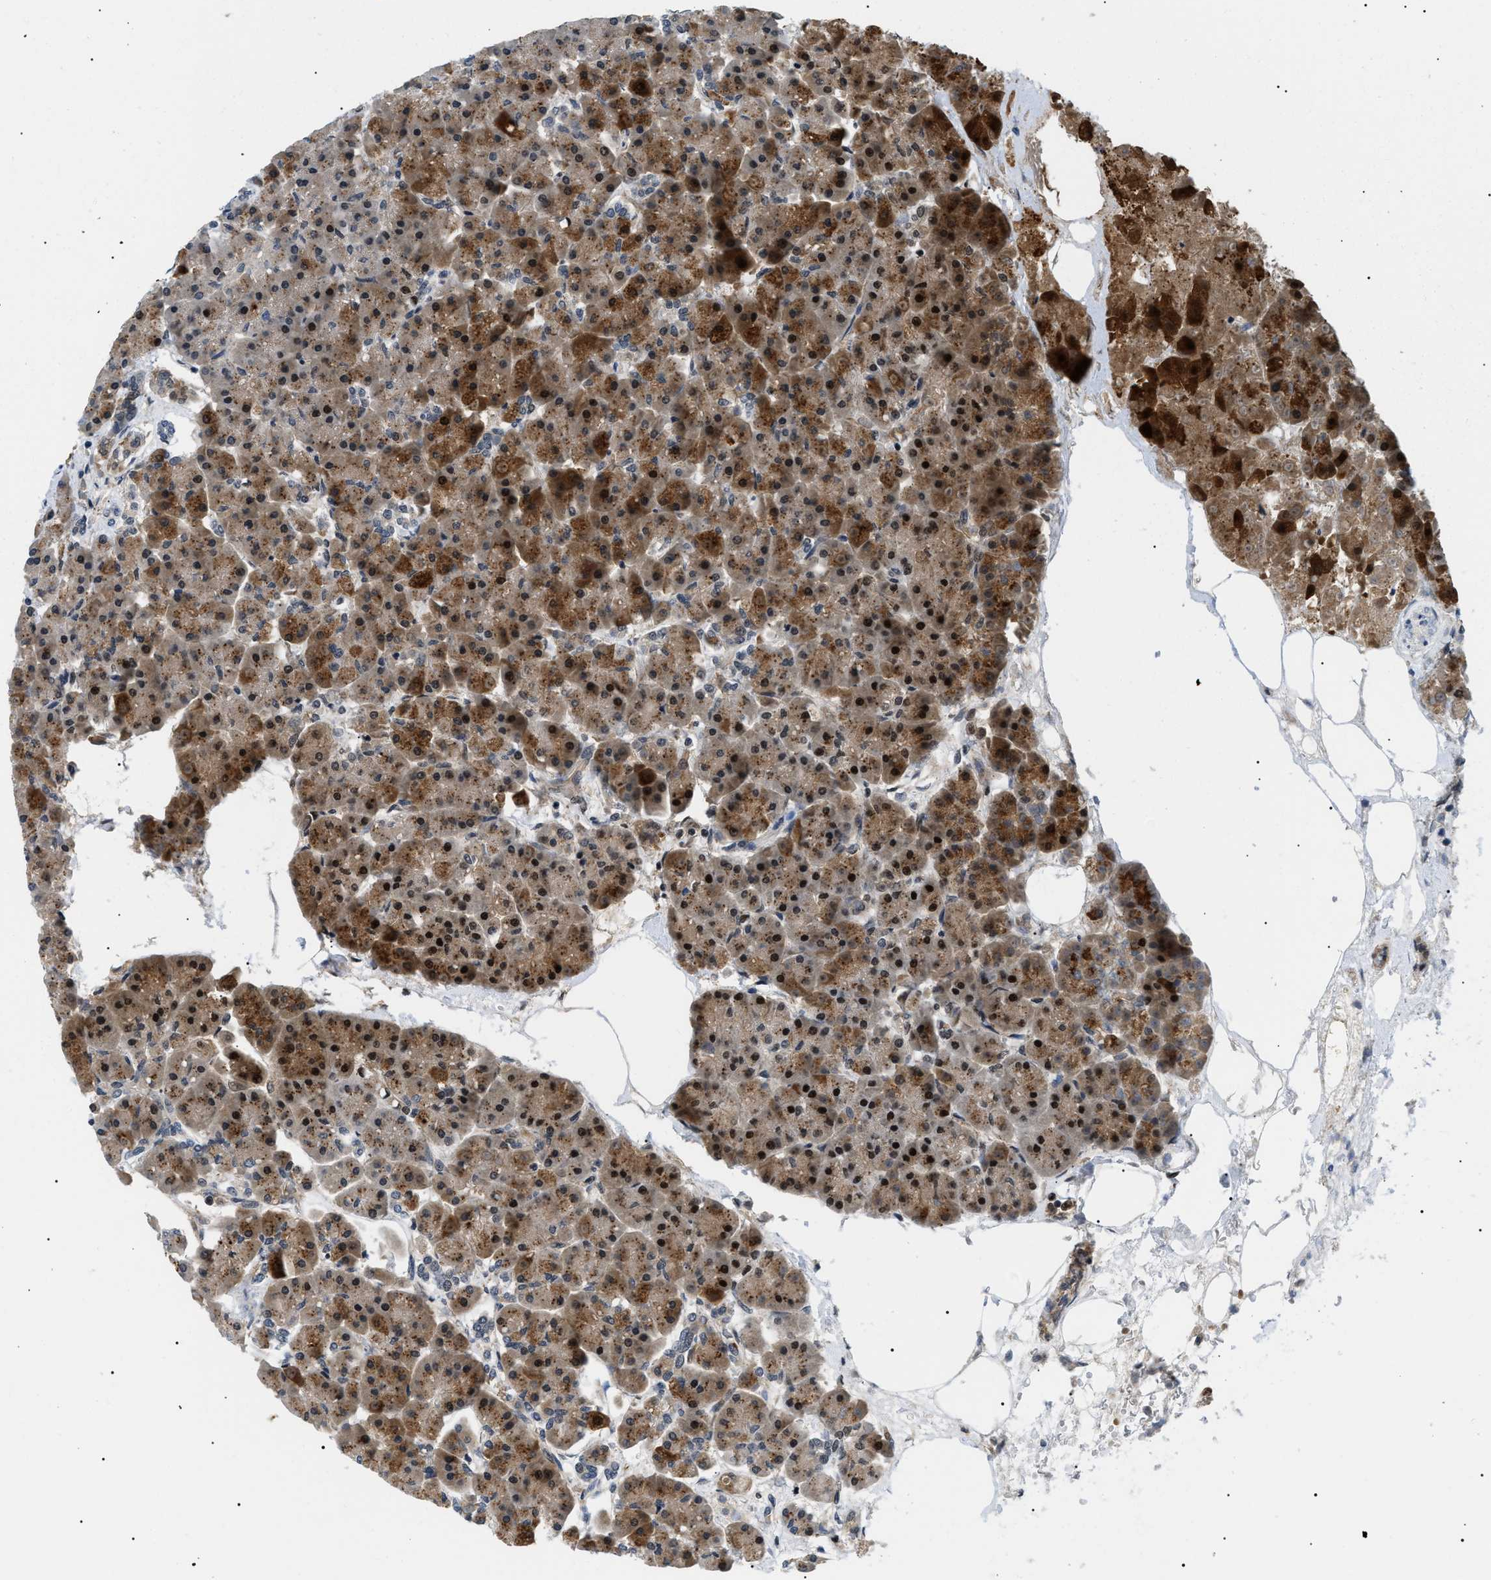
{"staining": {"intensity": "strong", "quantity": ">75%", "location": "cytoplasmic/membranous,nuclear"}, "tissue": "pancreas", "cell_type": "Exocrine glandular cells", "image_type": "normal", "snomed": [{"axis": "morphology", "description": "Normal tissue, NOS"}, {"axis": "topography", "description": "Pancreas"}], "caption": "An immunohistochemistry image of normal tissue is shown. Protein staining in brown shows strong cytoplasmic/membranous,nuclear positivity in pancreas within exocrine glandular cells.", "gene": "RBM15", "patient": {"sex": "female", "age": 70}}